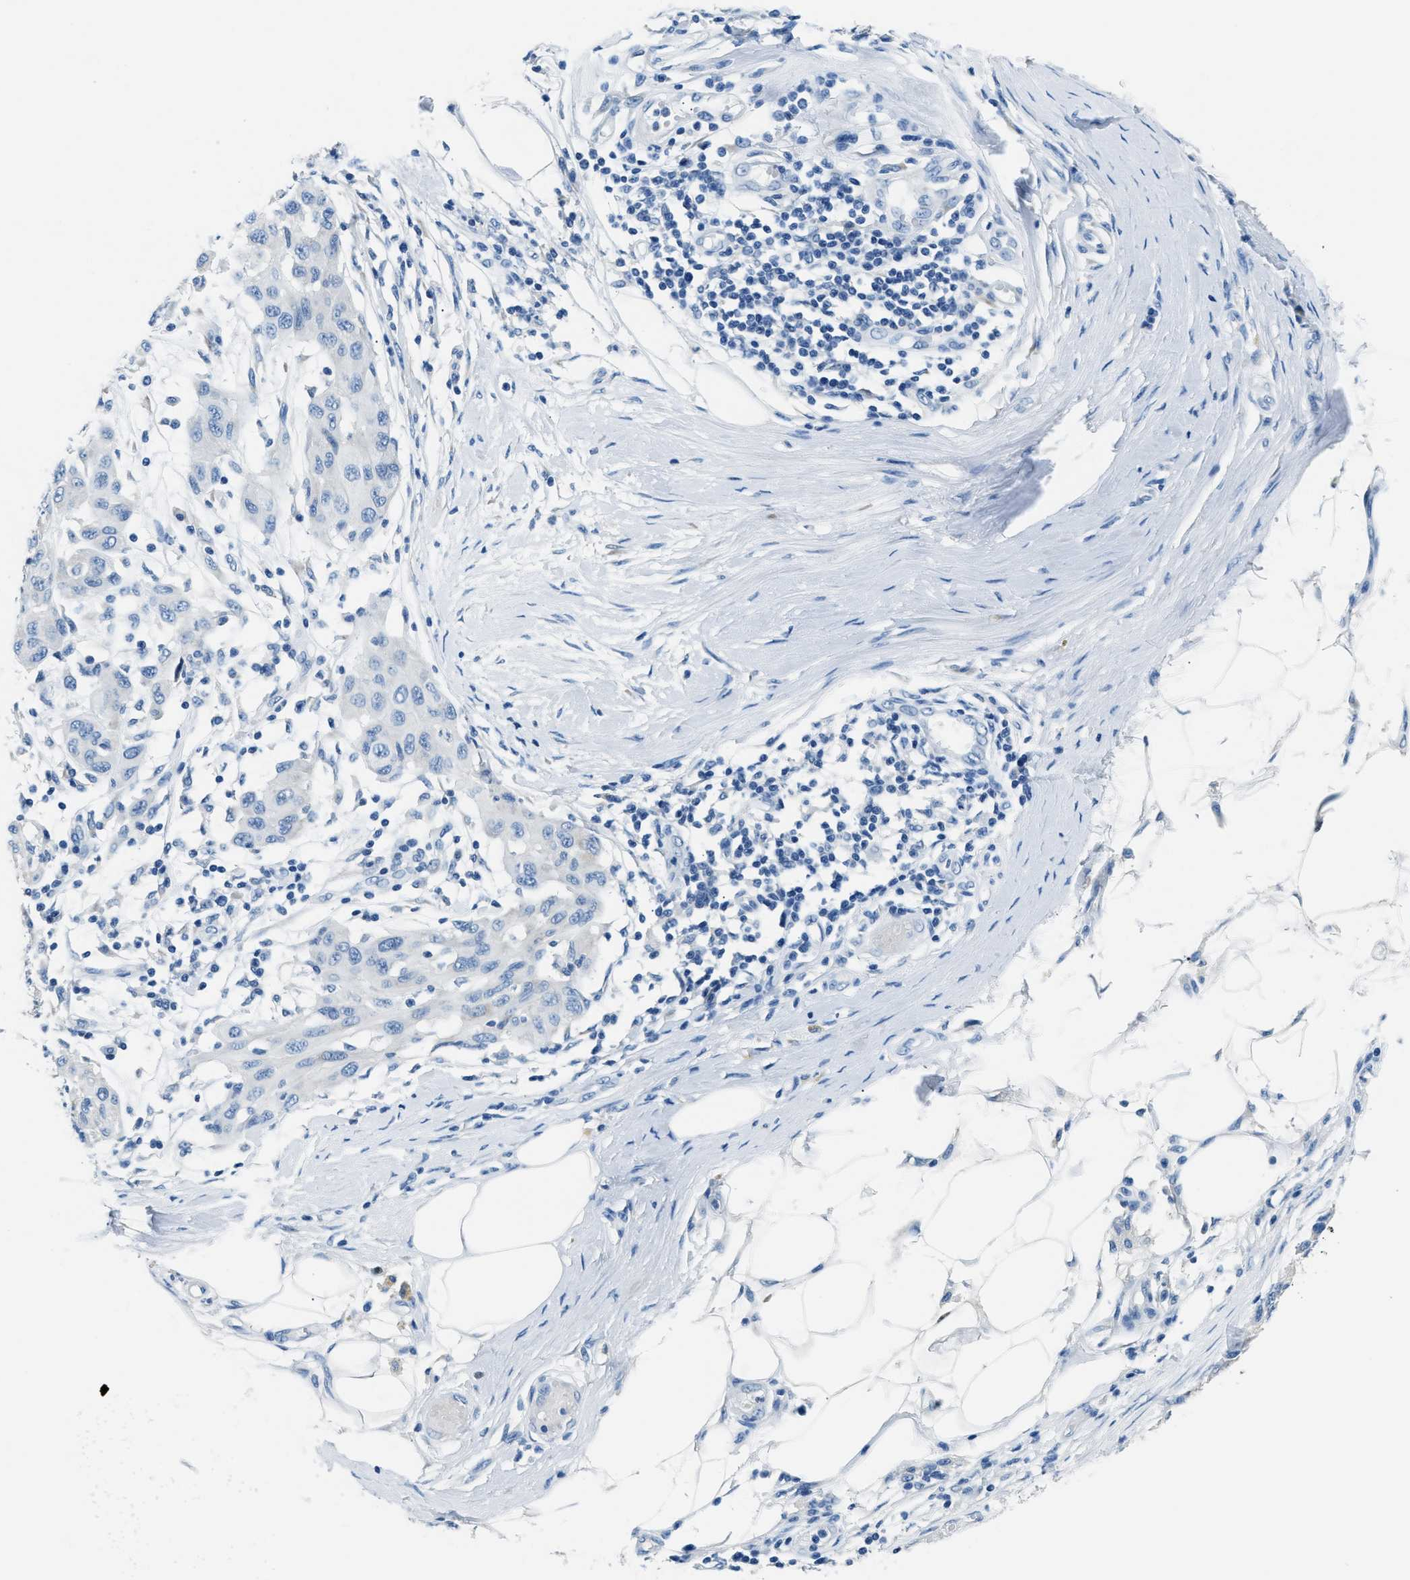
{"staining": {"intensity": "negative", "quantity": "none", "location": "none"}, "tissue": "melanoma", "cell_type": "Tumor cells", "image_type": "cancer", "snomed": [{"axis": "morphology", "description": "Normal tissue, NOS"}, {"axis": "morphology", "description": "Malignant melanoma, NOS"}, {"axis": "topography", "description": "Skin"}], "caption": "An image of melanoma stained for a protein displays no brown staining in tumor cells.", "gene": "CLDN18", "patient": {"sex": "male", "age": 62}}